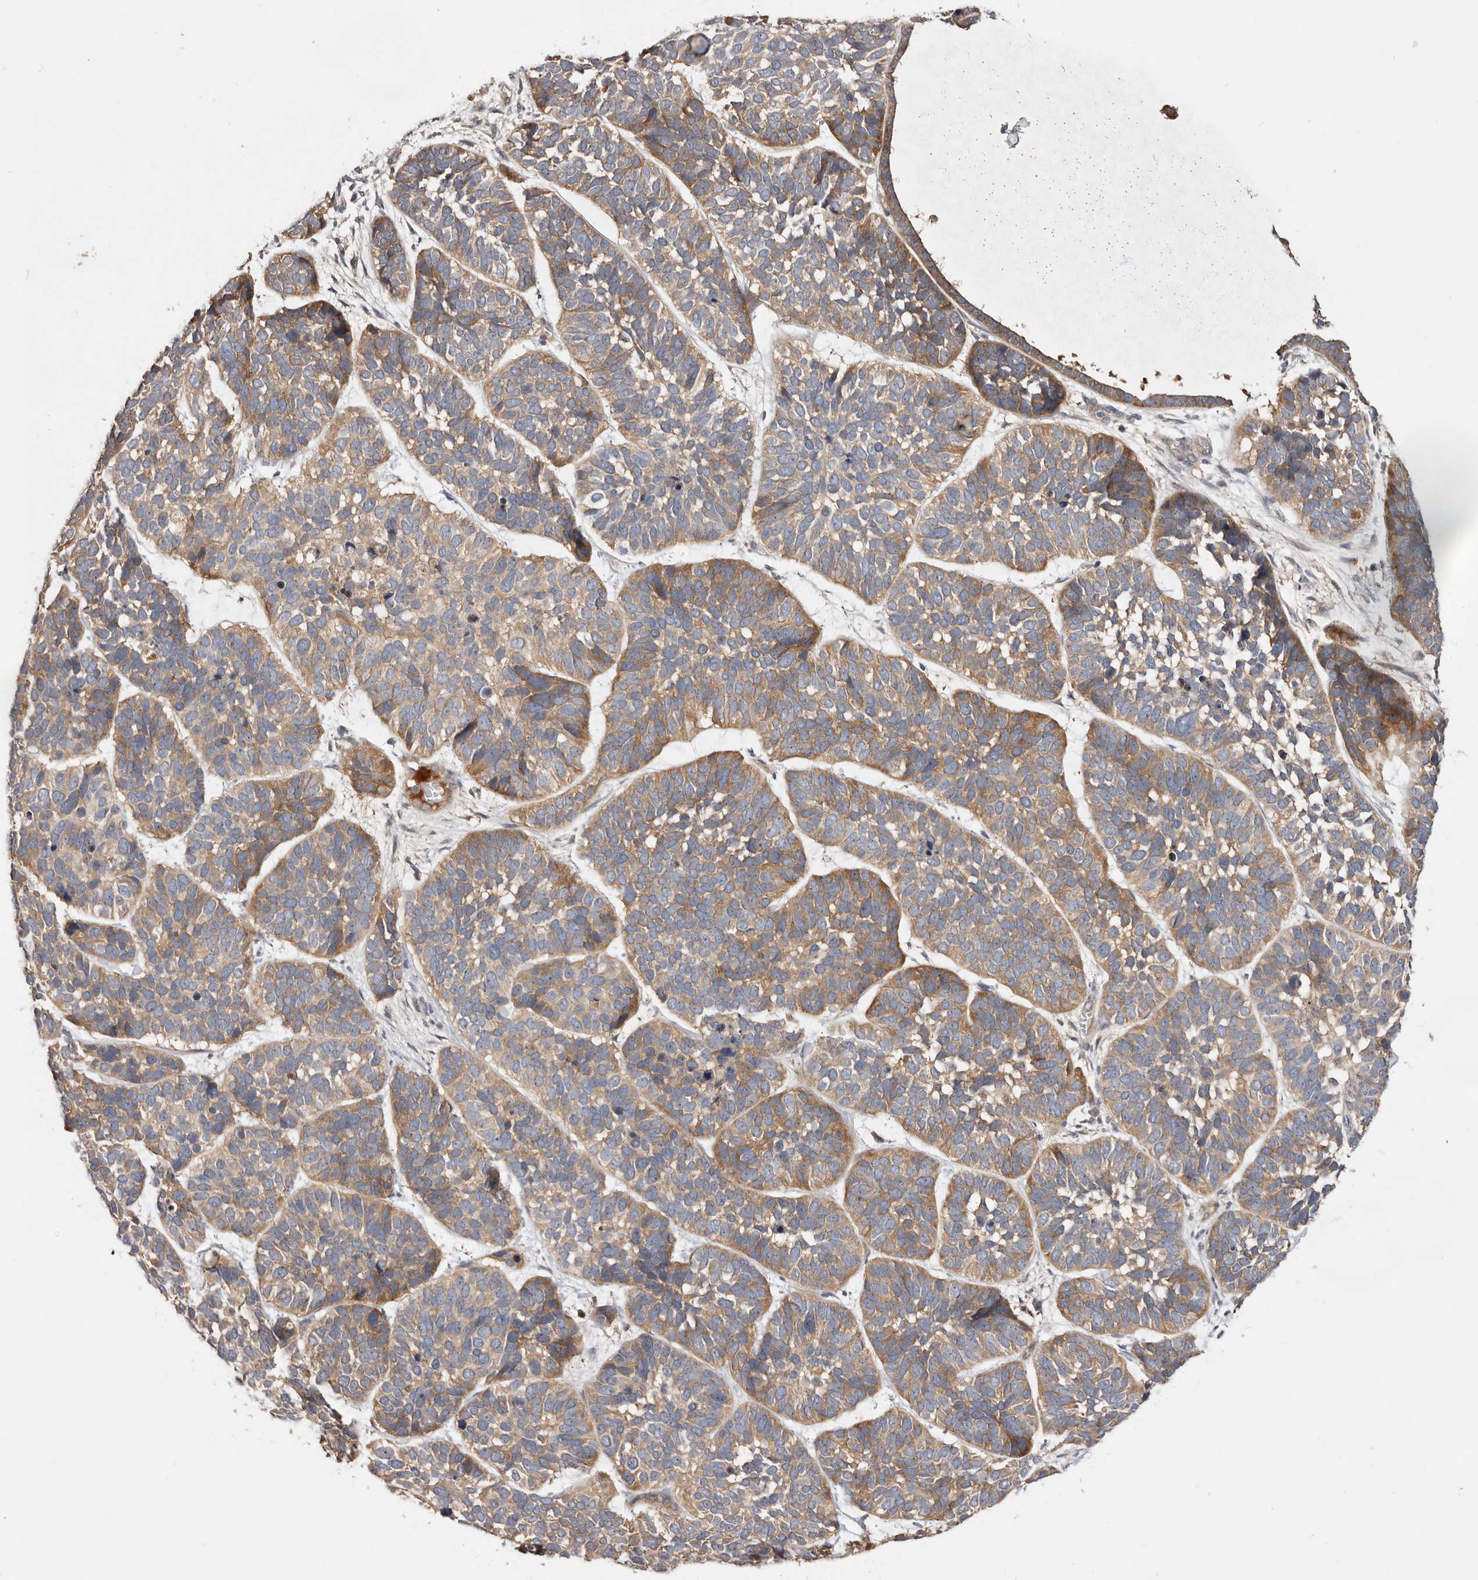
{"staining": {"intensity": "moderate", "quantity": ">75%", "location": "cytoplasmic/membranous"}, "tissue": "skin cancer", "cell_type": "Tumor cells", "image_type": "cancer", "snomed": [{"axis": "morphology", "description": "Basal cell carcinoma"}, {"axis": "topography", "description": "Skin"}], "caption": "High-magnification brightfield microscopy of skin basal cell carcinoma stained with DAB (3,3'-diaminobenzidine) (brown) and counterstained with hematoxylin (blue). tumor cells exhibit moderate cytoplasmic/membranous staining is appreciated in approximately>75% of cells.", "gene": "DOP1A", "patient": {"sex": "male", "age": 62}}